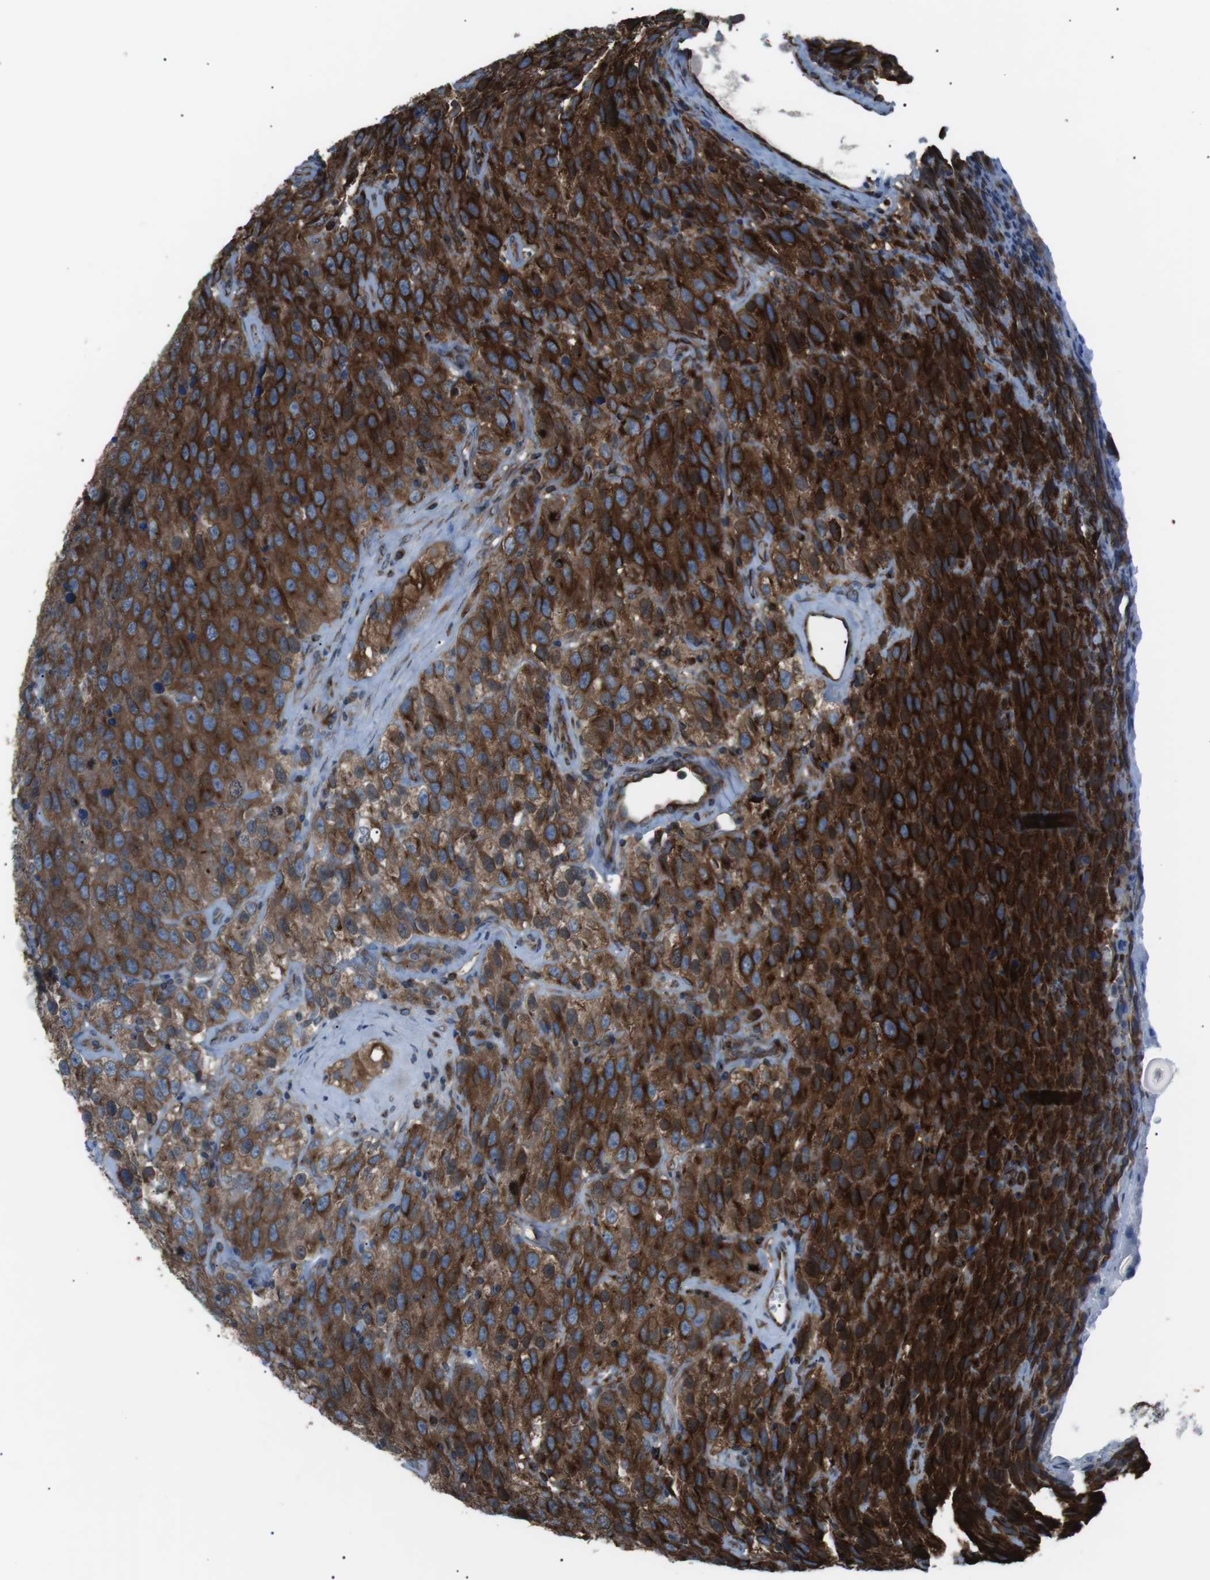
{"staining": {"intensity": "strong", "quantity": ">75%", "location": "cytoplasmic/membranous"}, "tissue": "testis cancer", "cell_type": "Tumor cells", "image_type": "cancer", "snomed": [{"axis": "morphology", "description": "Seminoma, NOS"}, {"axis": "topography", "description": "Testis"}], "caption": "Tumor cells show strong cytoplasmic/membranous expression in approximately >75% of cells in testis cancer. (brown staining indicates protein expression, while blue staining denotes nuclei).", "gene": "CDH26", "patient": {"sex": "male", "age": 52}}